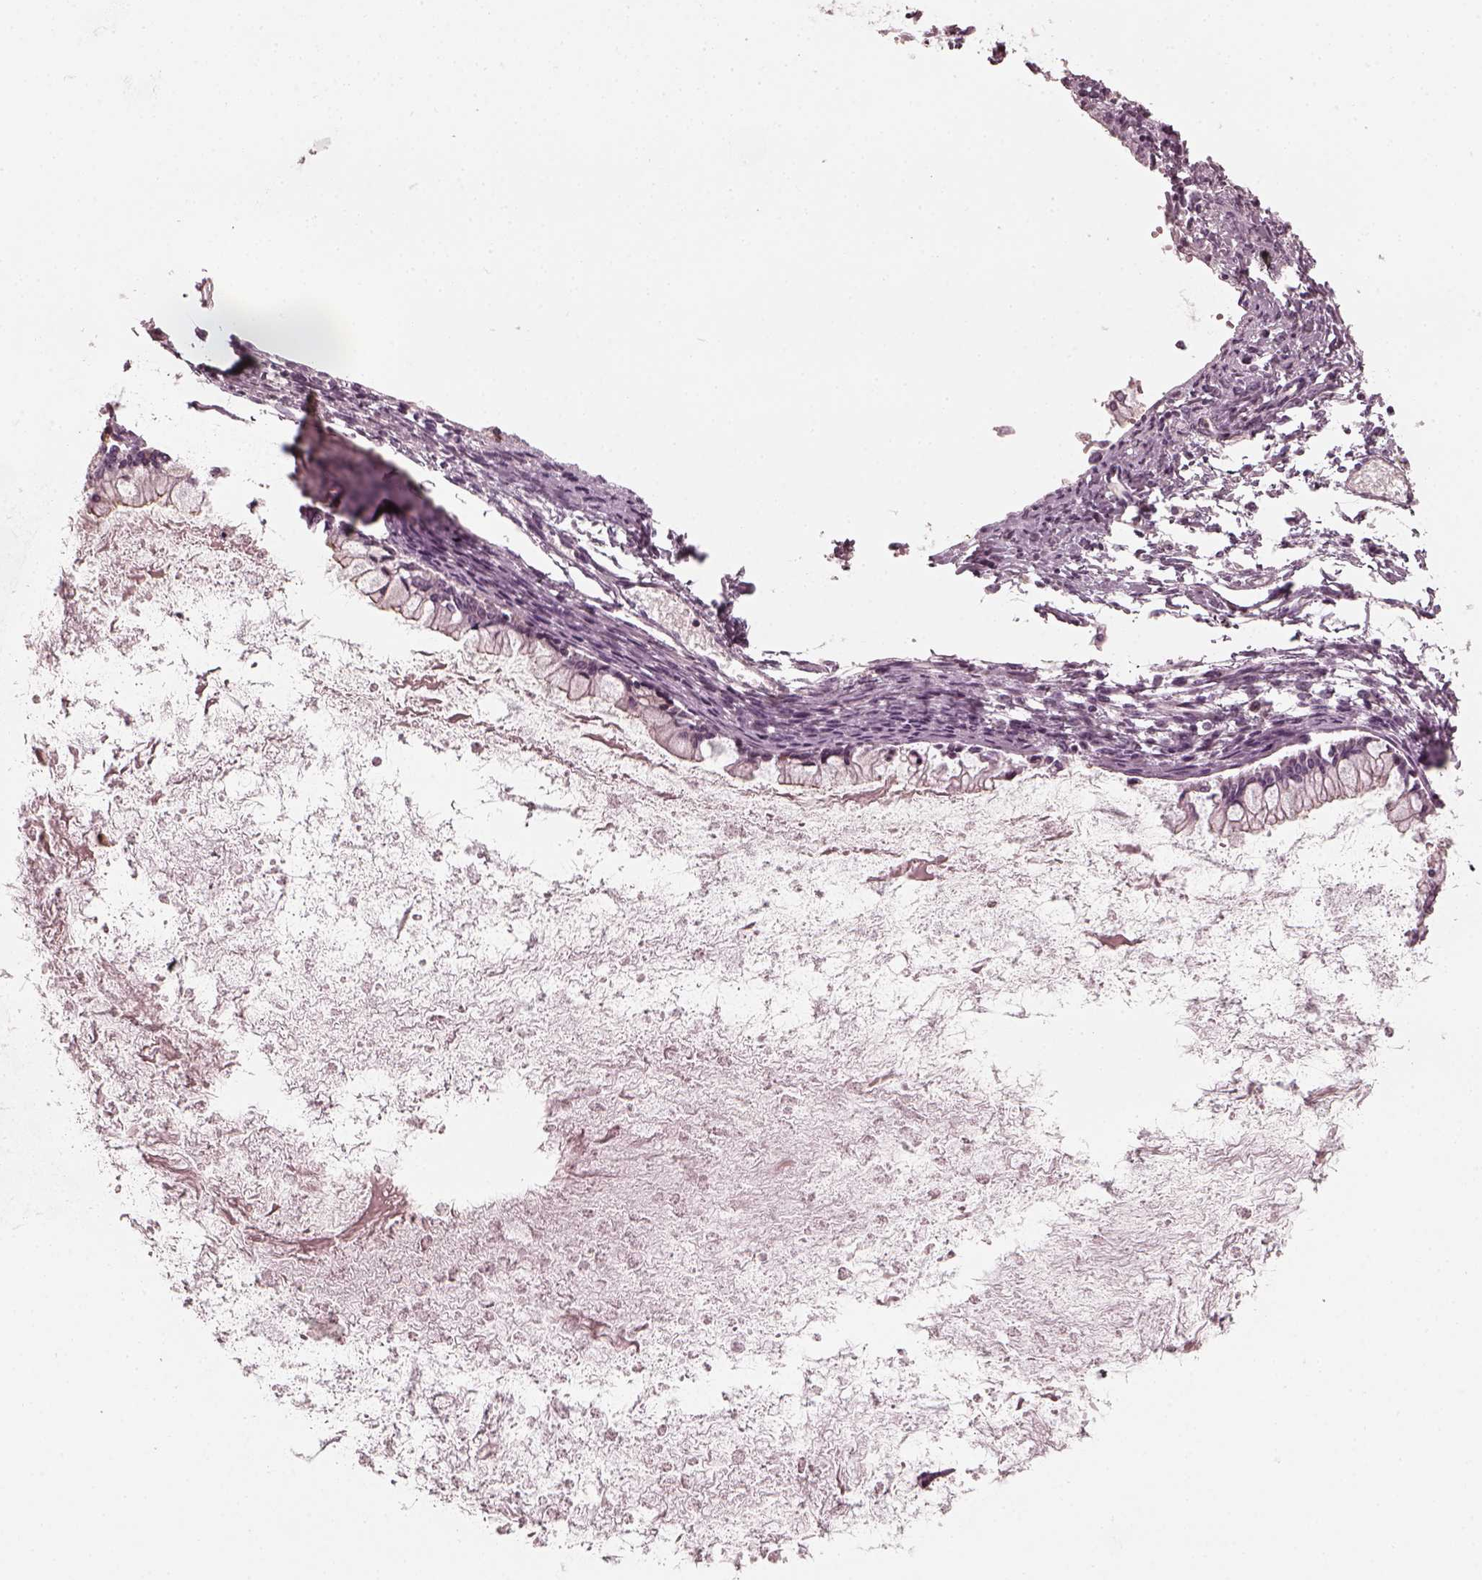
{"staining": {"intensity": "negative", "quantity": "none", "location": "none"}, "tissue": "ovarian cancer", "cell_type": "Tumor cells", "image_type": "cancer", "snomed": [{"axis": "morphology", "description": "Cystadenocarcinoma, mucinous, NOS"}, {"axis": "topography", "description": "Ovary"}], "caption": "Micrograph shows no significant protein staining in tumor cells of ovarian mucinous cystadenocarcinoma.", "gene": "CHIT1", "patient": {"sex": "female", "age": 67}}